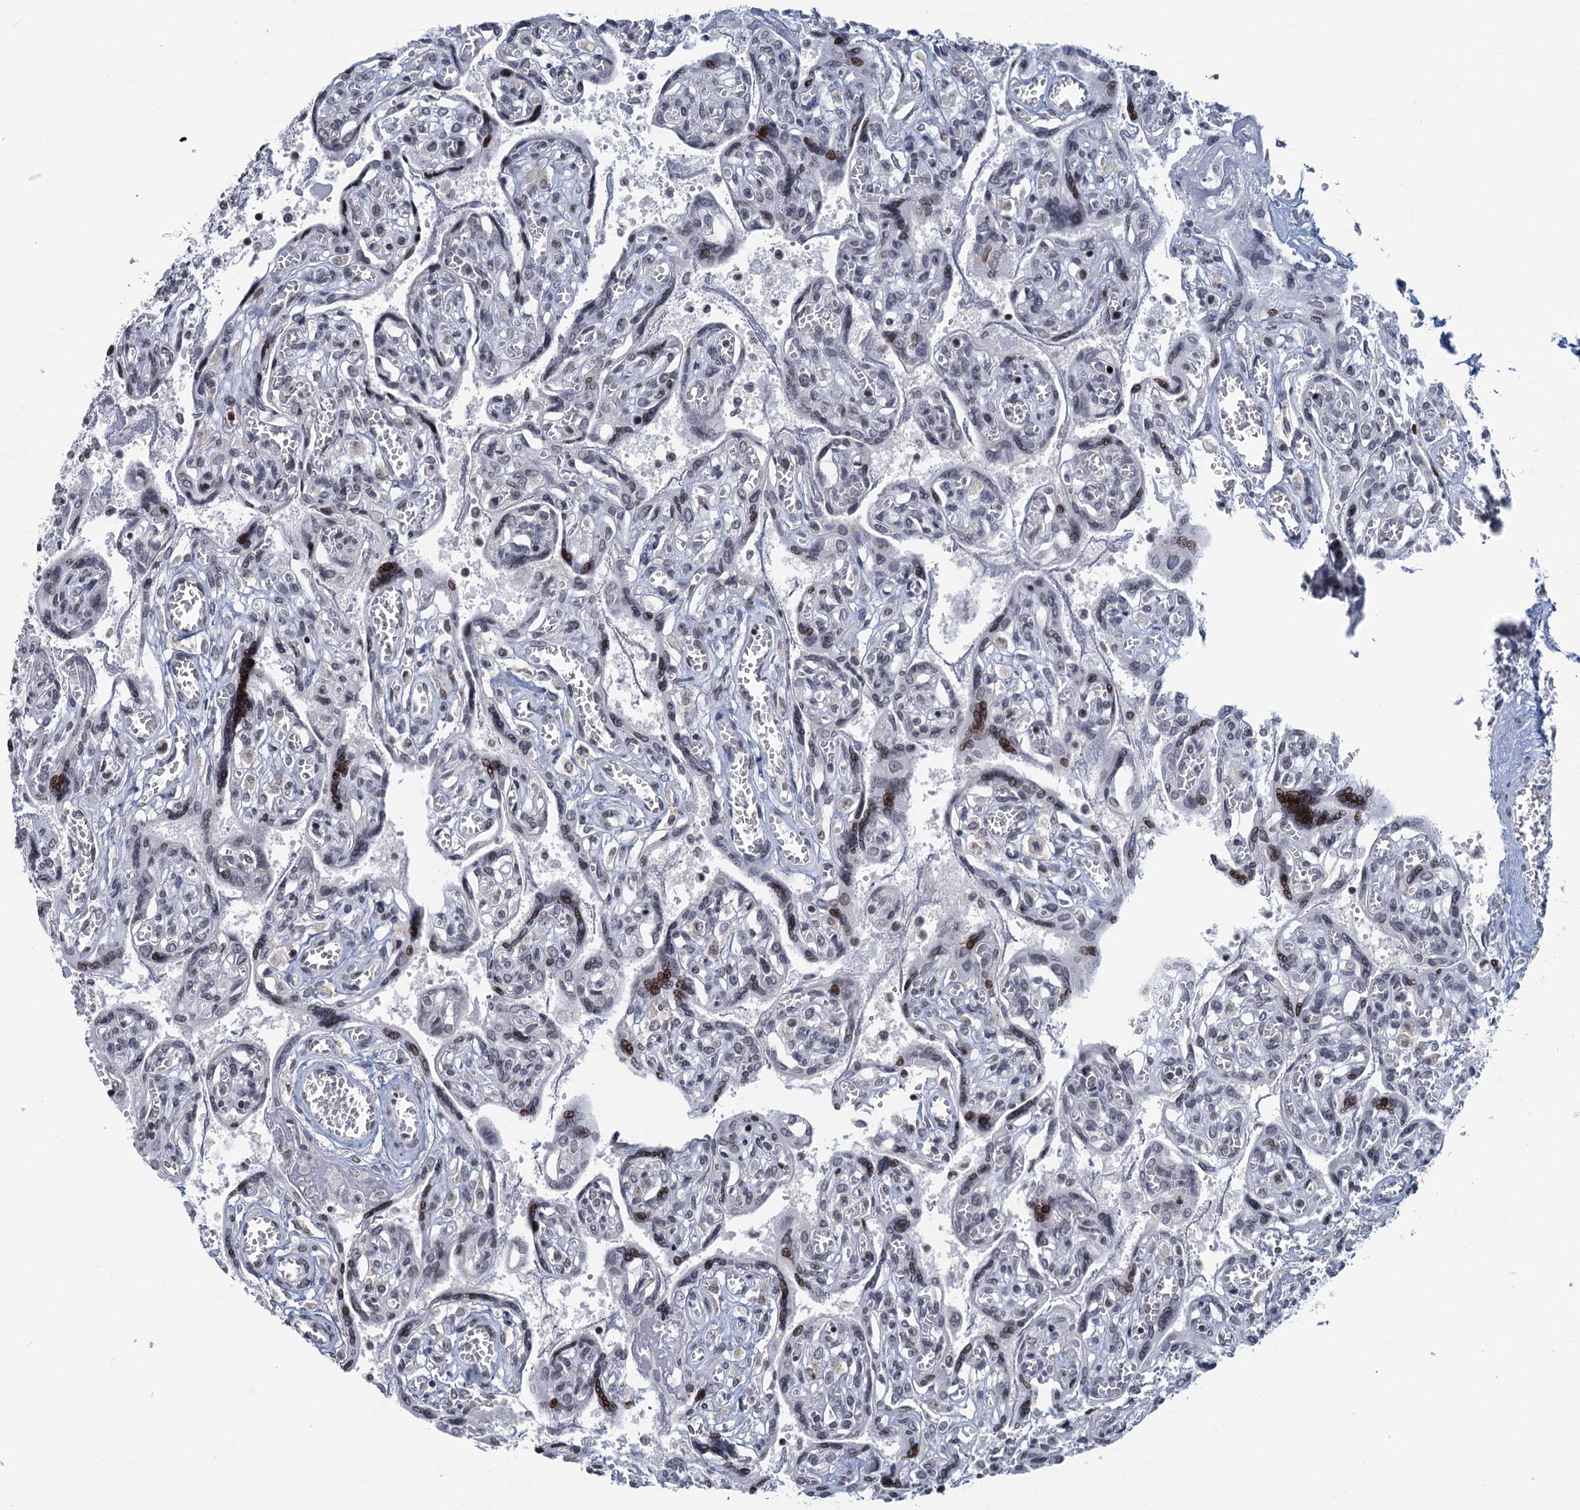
{"staining": {"intensity": "moderate", "quantity": "25%-75%", "location": "nuclear"}, "tissue": "placenta", "cell_type": "Trophoblastic cells", "image_type": "normal", "snomed": [{"axis": "morphology", "description": "Normal tissue, NOS"}, {"axis": "topography", "description": "Placenta"}], "caption": "A brown stain labels moderate nuclear expression of a protein in trophoblastic cells of normal placenta. The protein is shown in brown color, while the nuclei are stained blue.", "gene": "FYB1", "patient": {"sex": "female", "age": 39}}